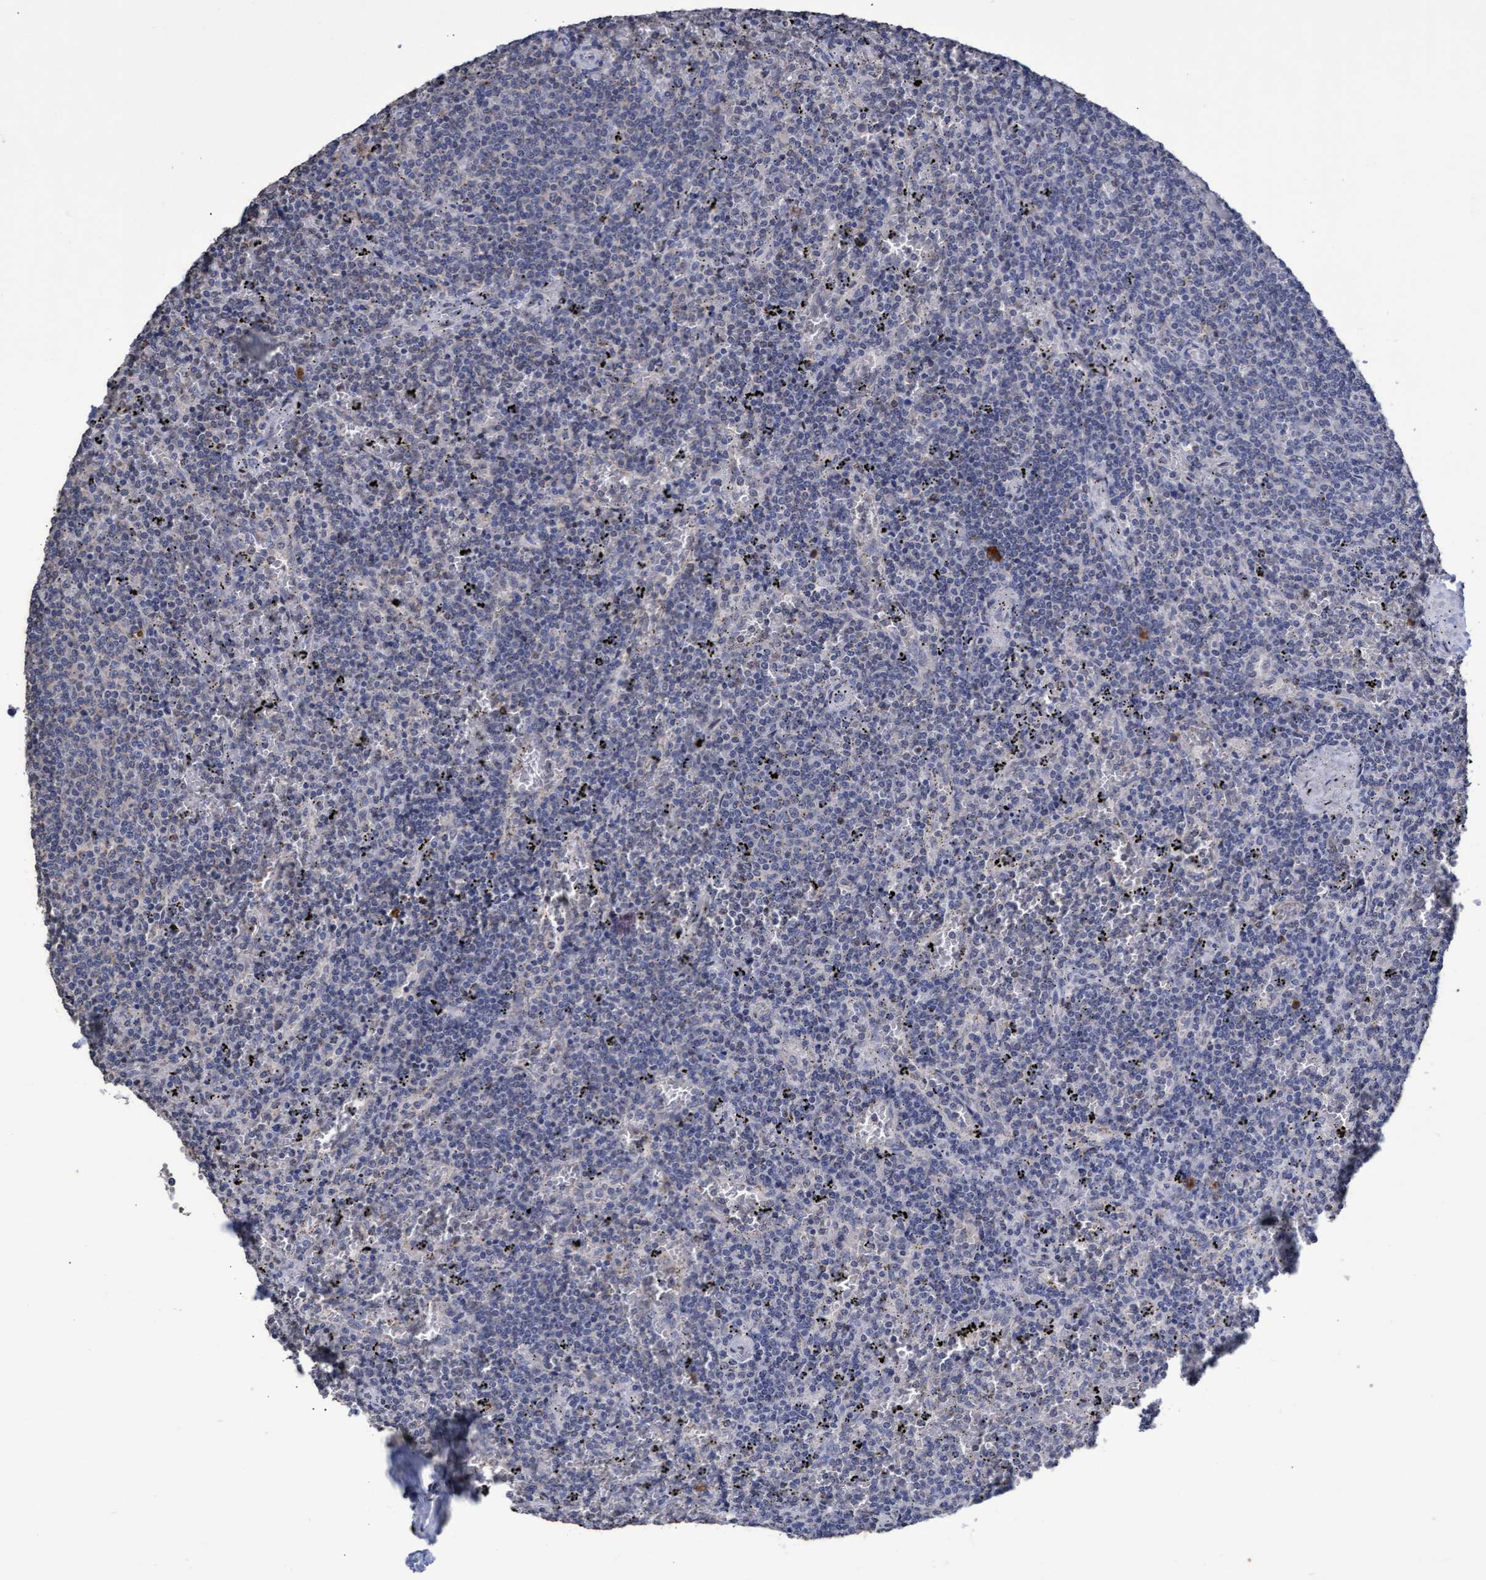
{"staining": {"intensity": "negative", "quantity": "none", "location": "none"}, "tissue": "lymphoma", "cell_type": "Tumor cells", "image_type": "cancer", "snomed": [{"axis": "morphology", "description": "Malignant lymphoma, non-Hodgkin's type, Low grade"}, {"axis": "topography", "description": "Spleen"}], "caption": "Protein analysis of low-grade malignant lymphoma, non-Hodgkin's type displays no significant positivity in tumor cells.", "gene": "GPR39", "patient": {"sex": "female", "age": 50}}